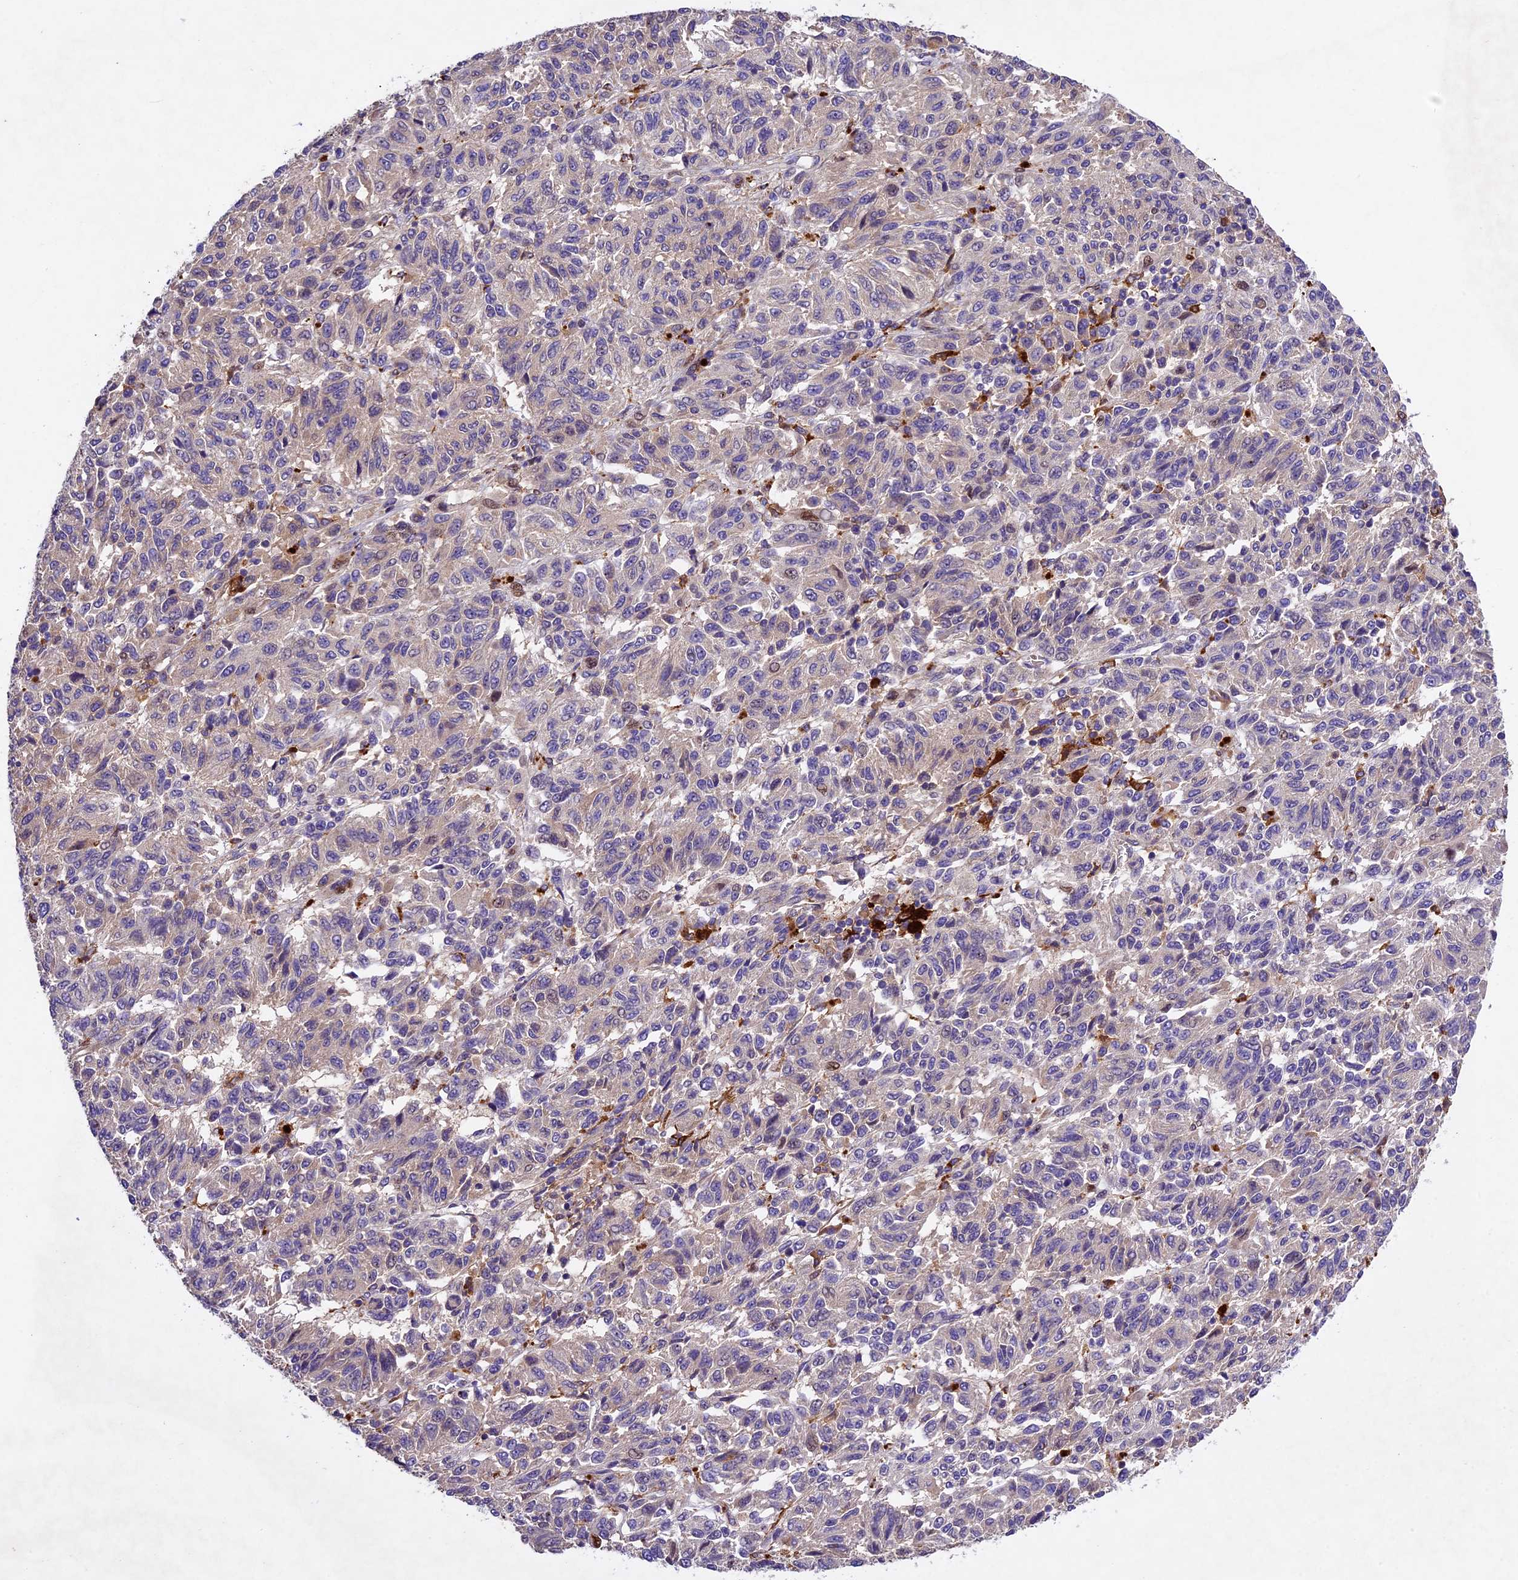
{"staining": {"intensity": "weak", "quantity": "<25%", "location": "cytoplasmic/membranous"}, "tissue": "melanoma", "cell_type": "Tumor cells", "image_type": "cancer", "snomed": [{"axis": "morphology", "description": "Malignant melanoma, Metastatic site"}, {"axis": "topography", "description": "Lung"}], "caption": "An image of malignant melanoma (metastatic site) stained for a protein shows no brown staining in tumor cells.", "gene": "CILP2", "patient": {"sex": "male", "age": 64}}